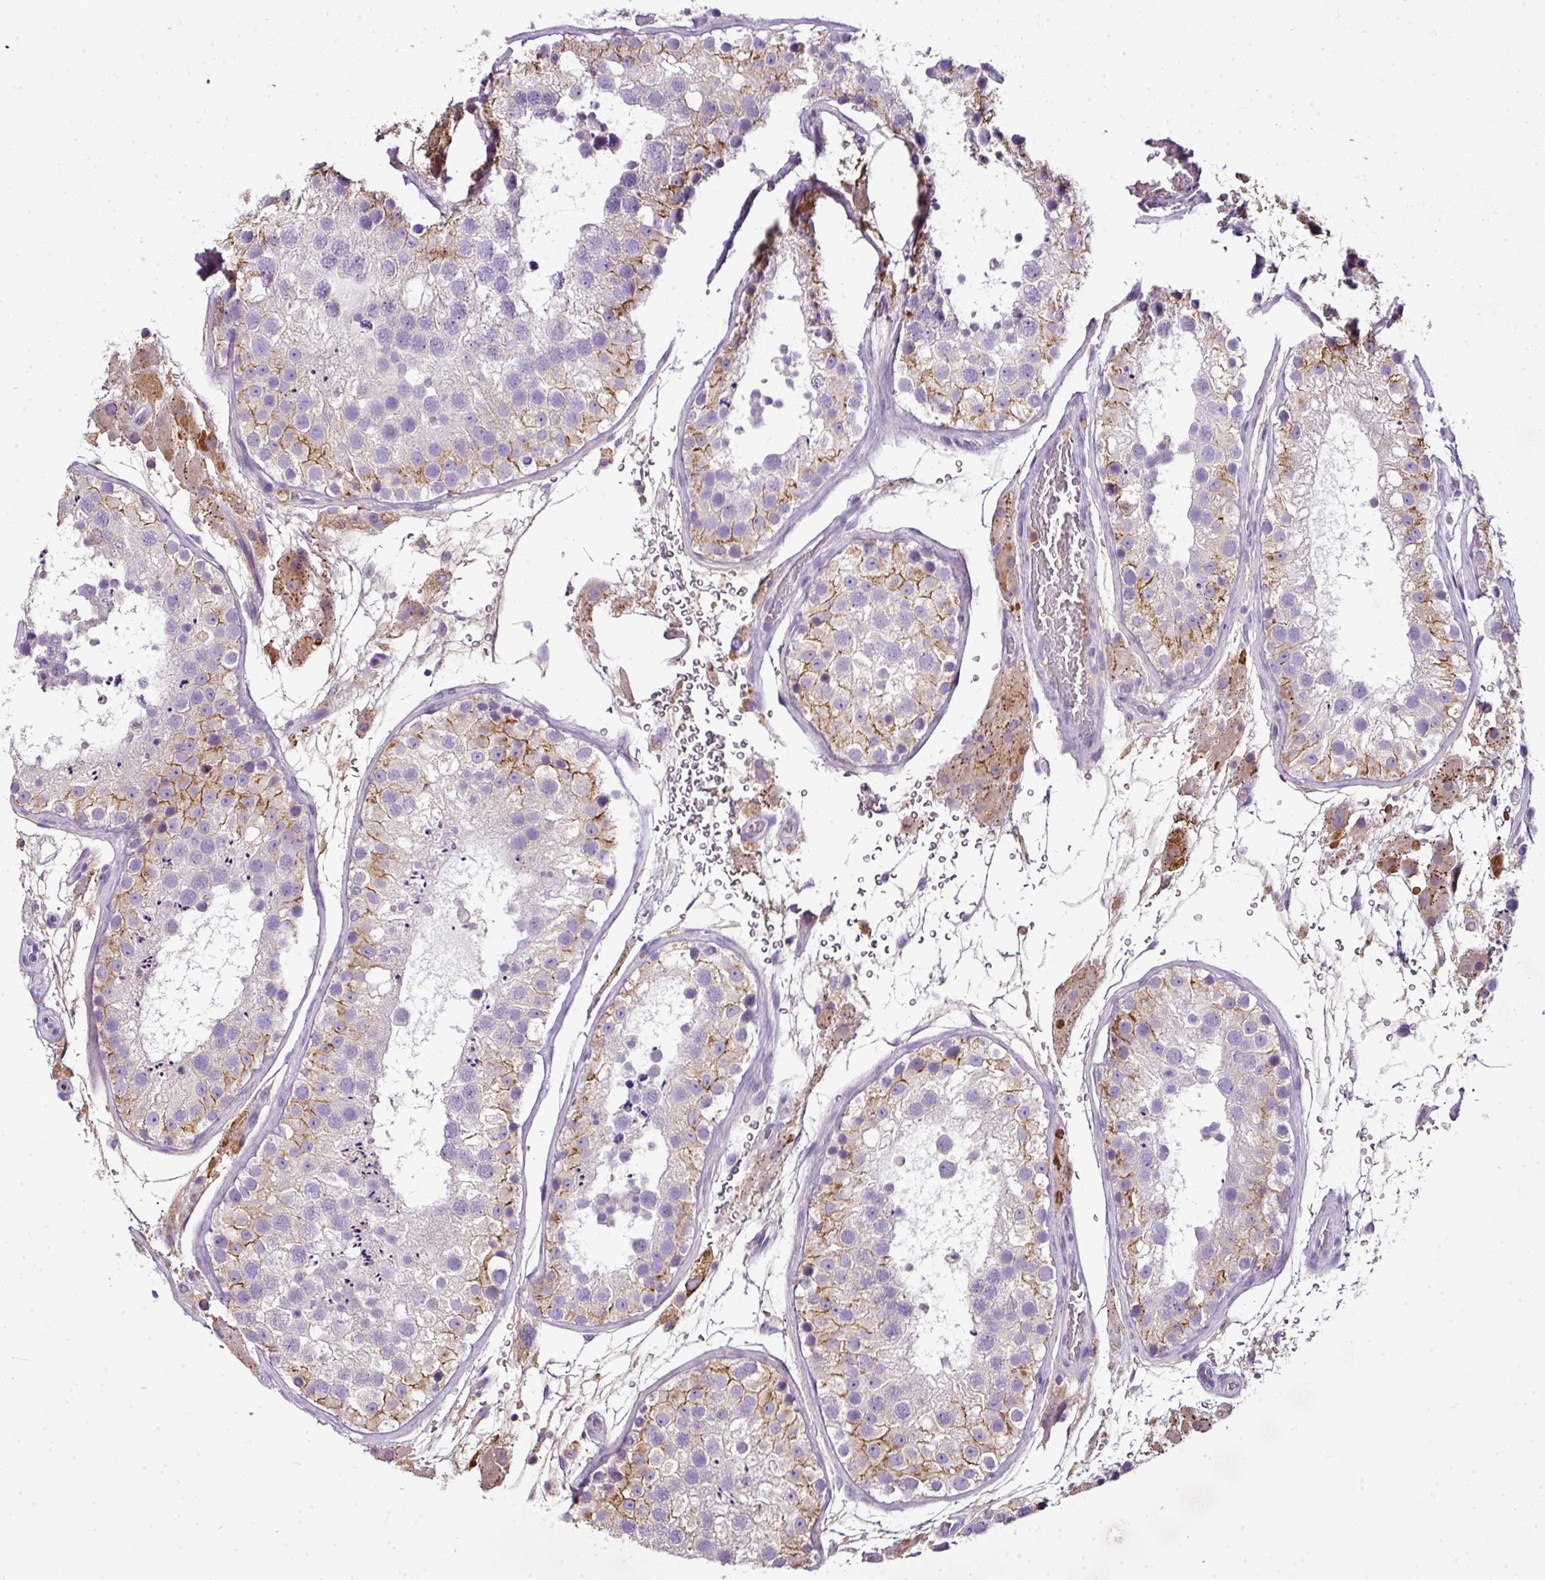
{"staining": {"intensity": "moderate", "quantity": "<25%", "location": "cytoplasmic/membranous"}, "tissue": "testis", "cell_type": "Cells in seminiferous ducts", "image_type": "normal", "snomed": [{"axis": "morphology", "description": "Normal tissue, NOS"}, {"axis": "topography", "description": "Testis"}], "caption": "Cells in seminiferous ducts display low levels of moderate cytoplasmic/membranous expression in about <25% of cells in normal testis.", "gene": "CAB39L", "patient": {"sex": "male", "age": 26}}